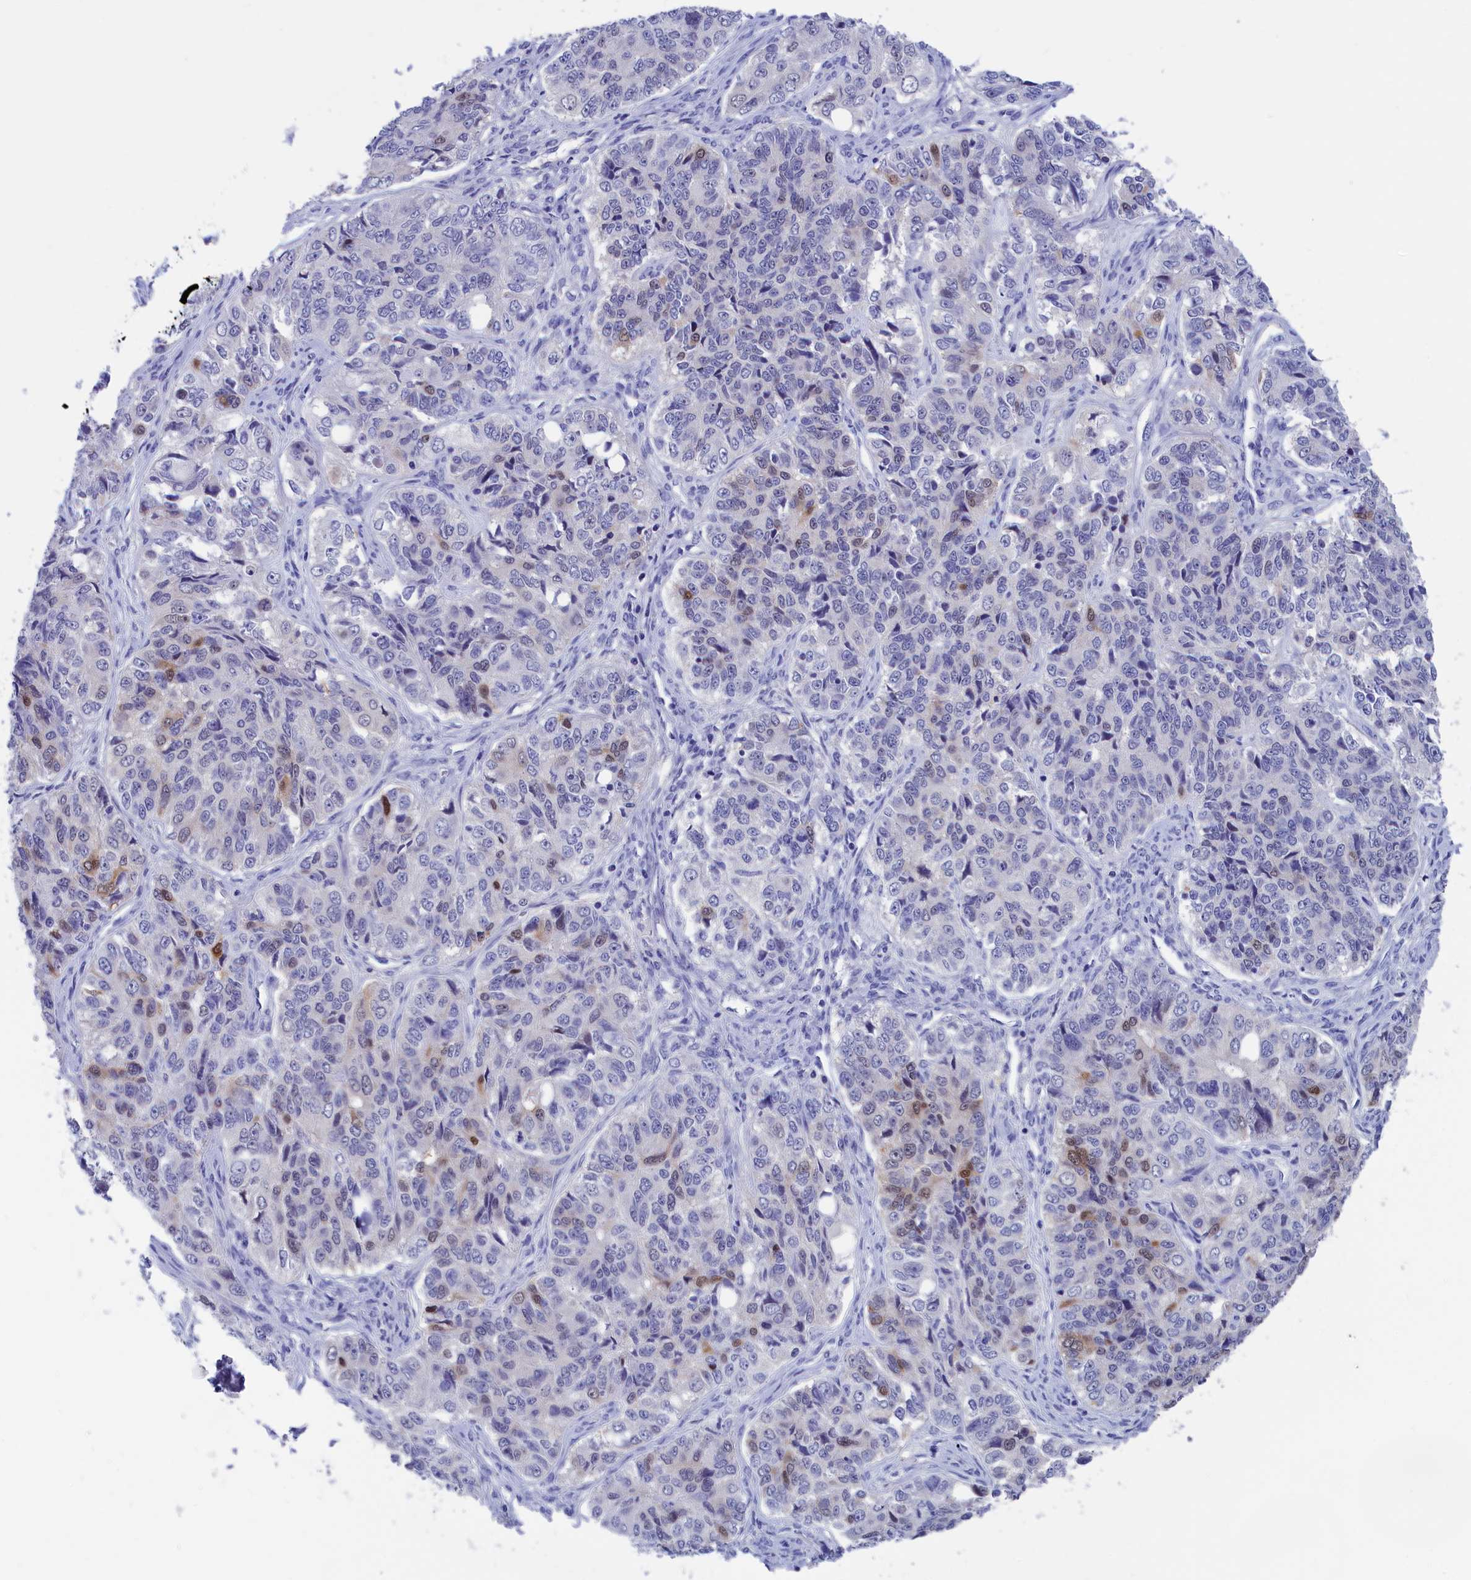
{"staining": {"intensity": "negative", "quantity": "none", "location": "none"}, "tissue": "ovarian cancer", "cell_type": "Tumor cells", "image_type": "cancer", "snomed": [{"axis": "morphology", "description": "Carcinoma, endometroid"}, {"axis": "topography", "description": "Ovary"}], "caption": "Ovarian cancer (endometroid carcinoma) was stained to show a protein in brown. There is no significant expression in tumor cells. Nuclei are stained in blue.", "gene": "VPS35L", "patient": {"sex": "female", "age": 51}}